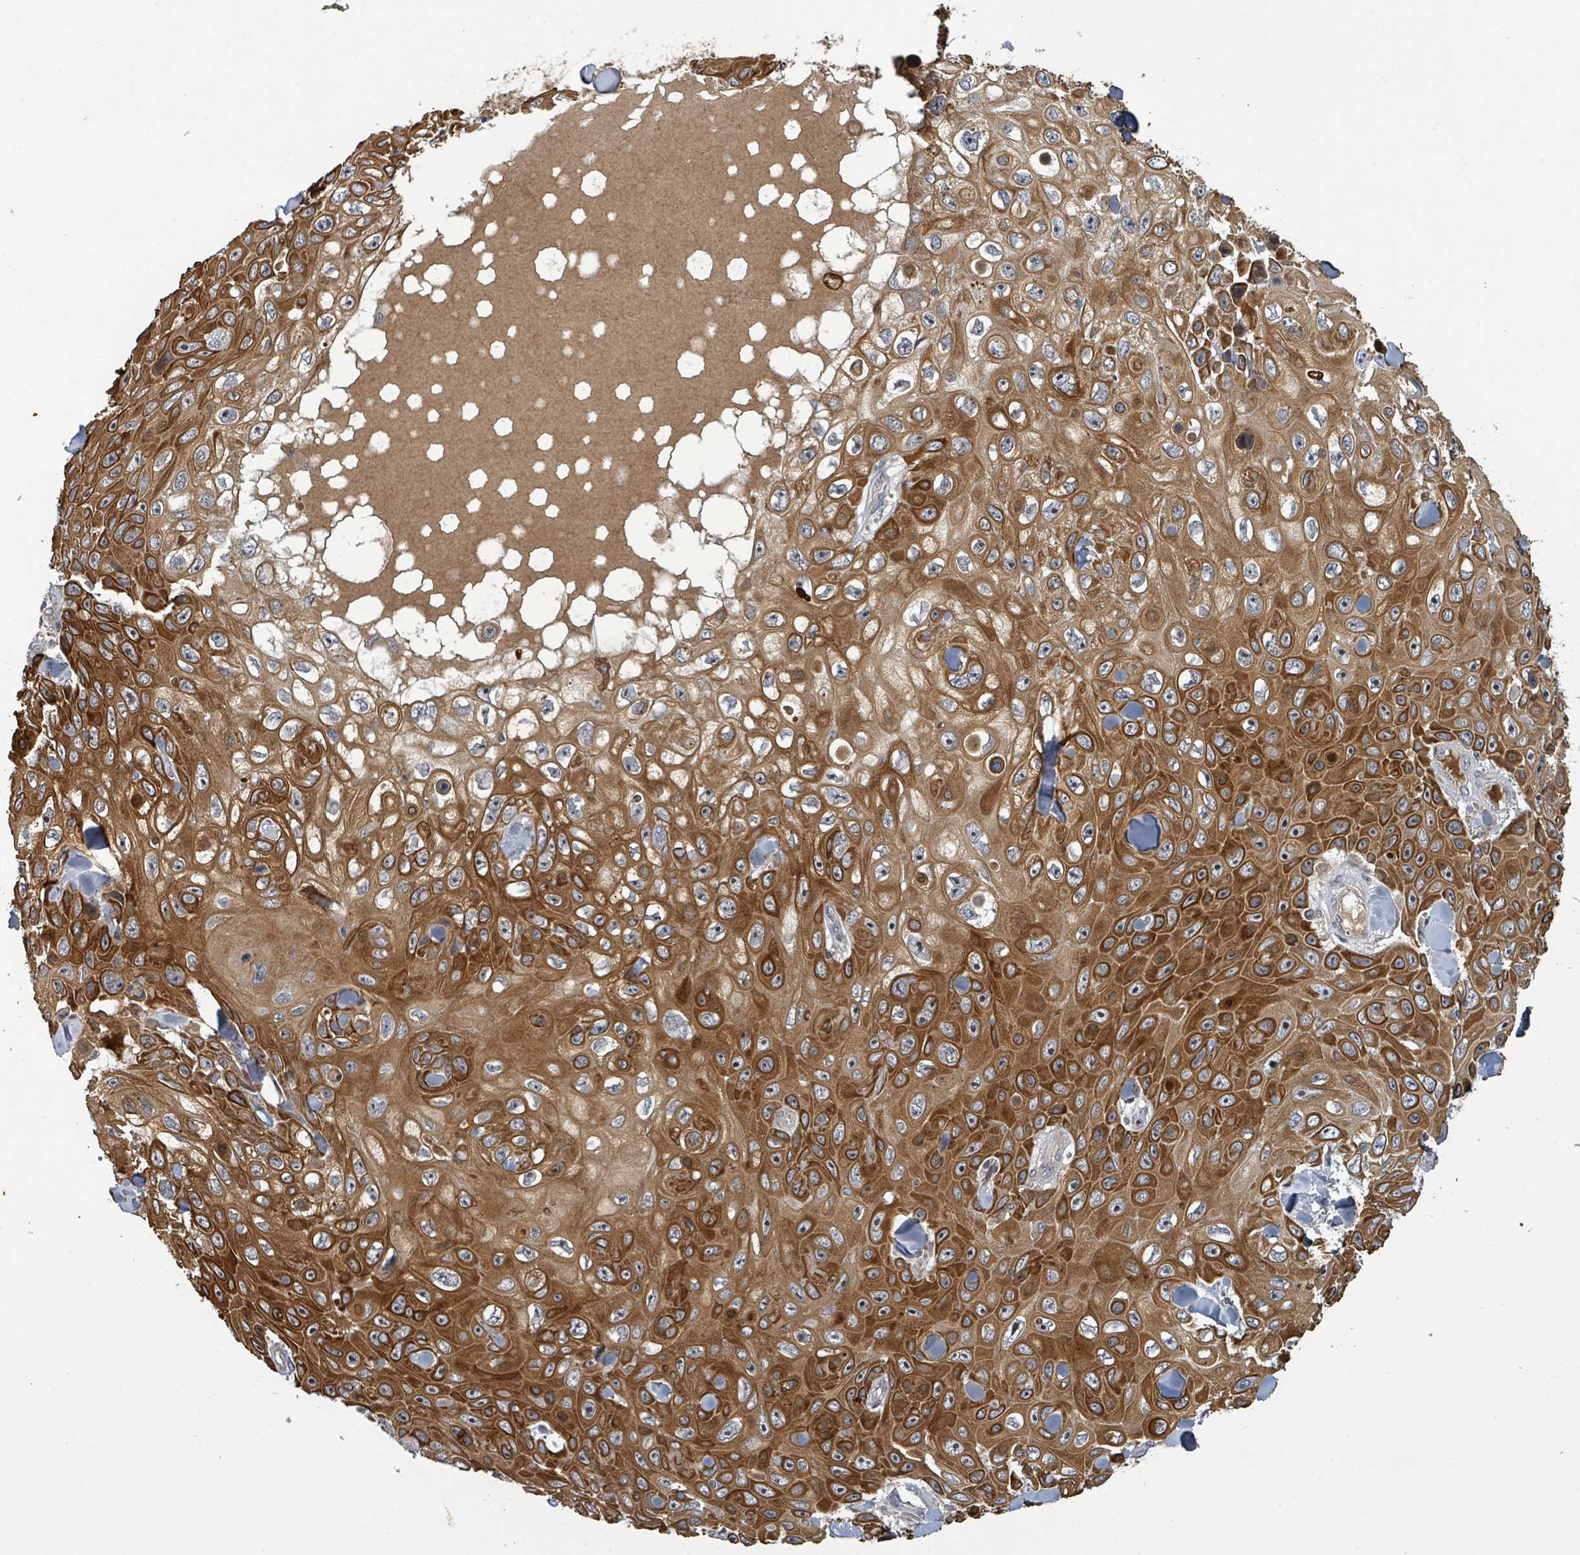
{"staining": {"intensity": "strong", "quantity": ">75%", "location": "cytoplasmic/membranous,nuclear"}, "tissue": "skin cancer", "cell_type": "Tumor cells", "image_type": "cancer", "snomed": [{"axis": "morphology", "description": "Squamous cell carcinoma, NOS"}, {"axis": "topography", "description": "Skin"}], "caption": "A high-resolution image shows immunohistochemistry staining of squamous cell carcinoma (skin), which displays strong cytoplasmic/membranous and nuclear positivity in about >75% of tumor cells.", "gene": "ITGA11", "patient": {"sex": "male", "age": 82}}